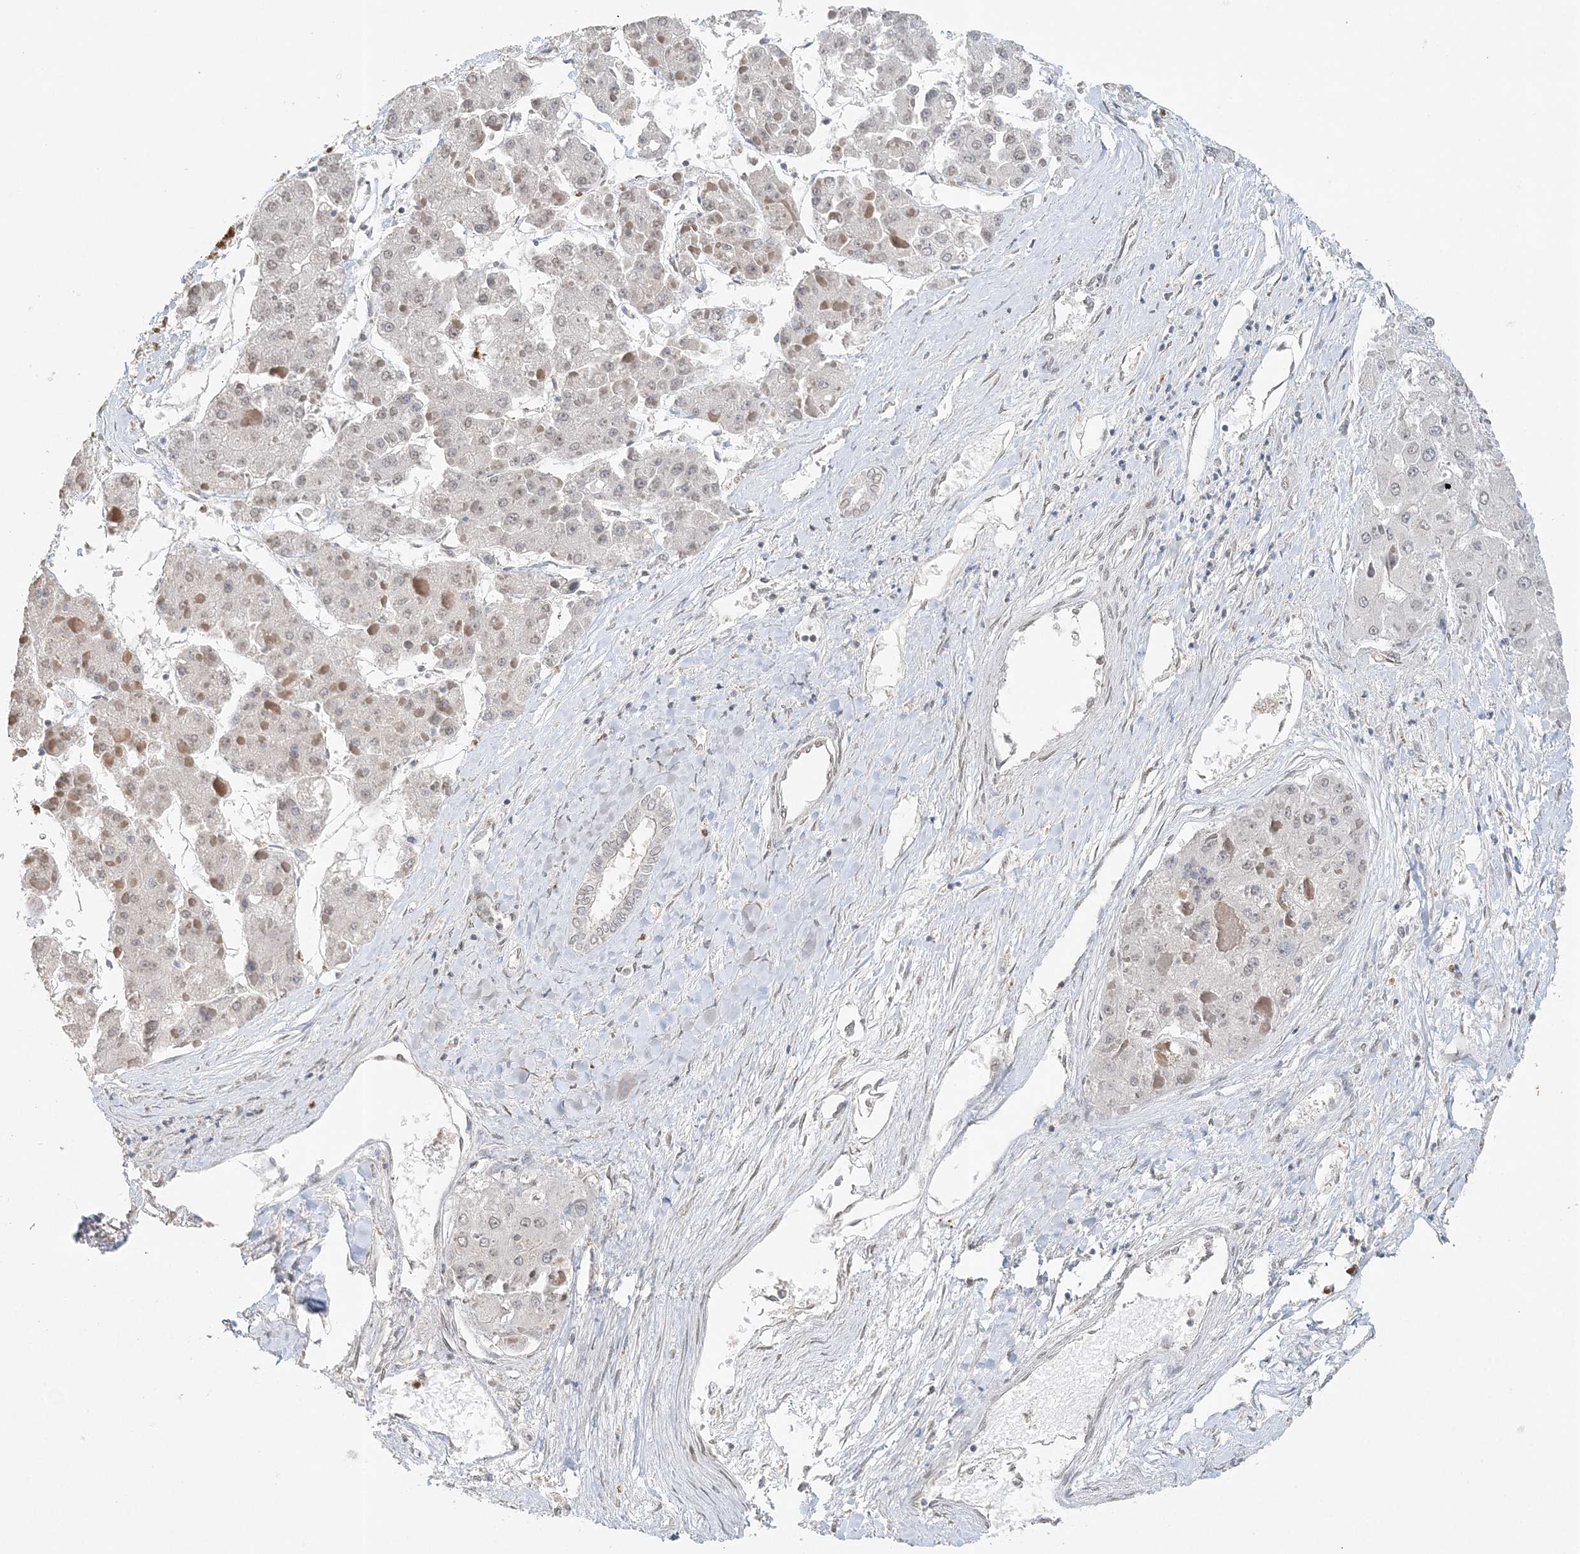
{"staining": {"intensity": "negative", "quantity": "none", "location": "none"}, "tissue": "liver cancer", "cell_type": "Tumor cells", "image_type": "cancer", "snomed": [{"axis": "morphology", "description": "Carcinoma, Hepatocellular, NOS"}, {"axis": "topography", "description": "Liver"}], "caption": "A micrograph of liver hepatocellular carcinoma stained for a protein demonstrates no brown staining in tumor cells. The staining is performed using DAB brown chromogen with nuclei counter-stained in using hematoxylin.", "gene": "FAM110A", "patient": {"sex": "female", "age": 73}}